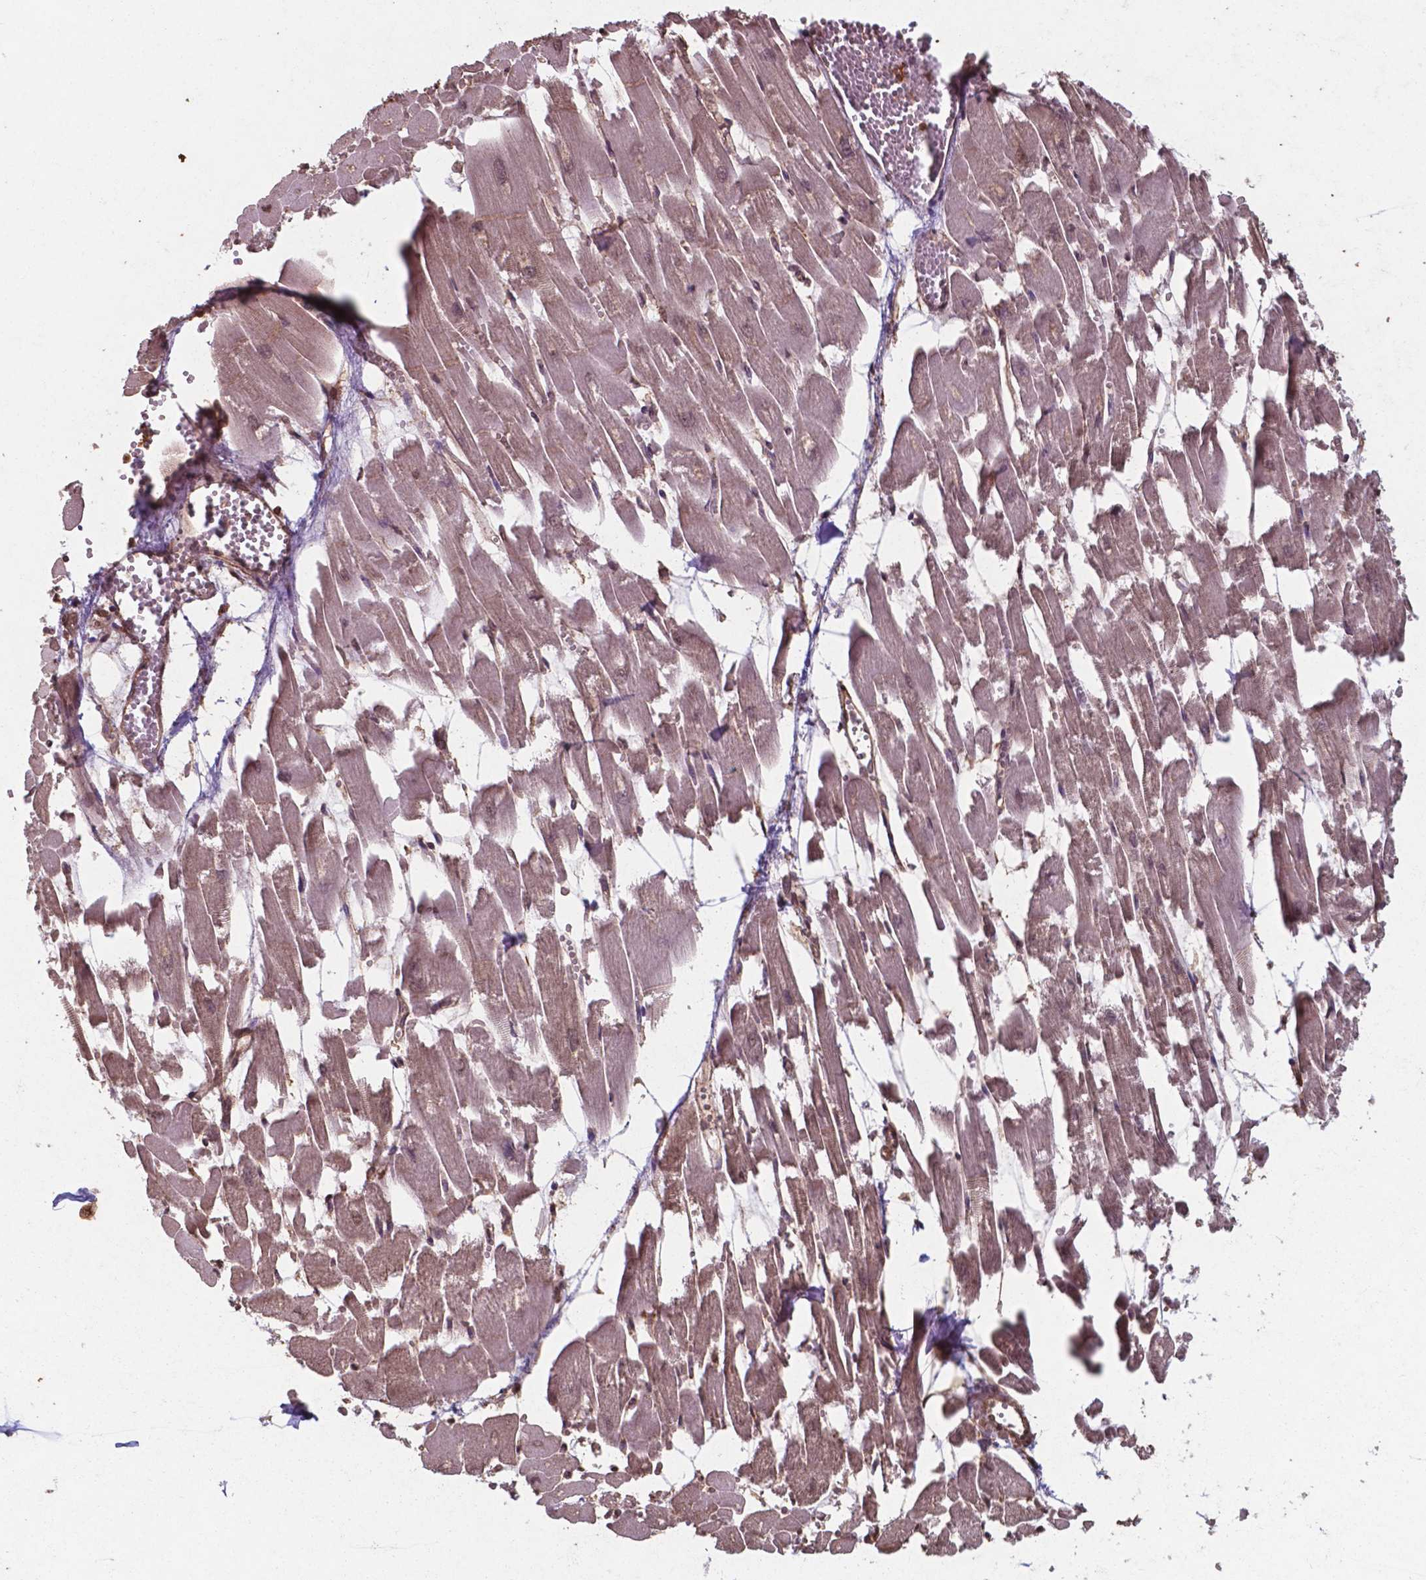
{"staining": {"intensity": "moderate", "quantity": "25%-75%", "location": "nuclear"}, "tissue": "heart muscle", "cell_type": "Cardiomyocytes", "image_type": "normal", "snomed": [{"axis": "morphology", "description": "Normal tissue, NOS"}, {"axis": "topography", "description": "Heart"}], "caption": "This micrograph demonstrates immunohistochemistry (IHC) staining of normal human heart muscle, with medium moderate nuclear expression in about 25%-75% of cardiomyocytes.", "gene": "CHP2", "patient": {"sex": "female", "age": 52}}